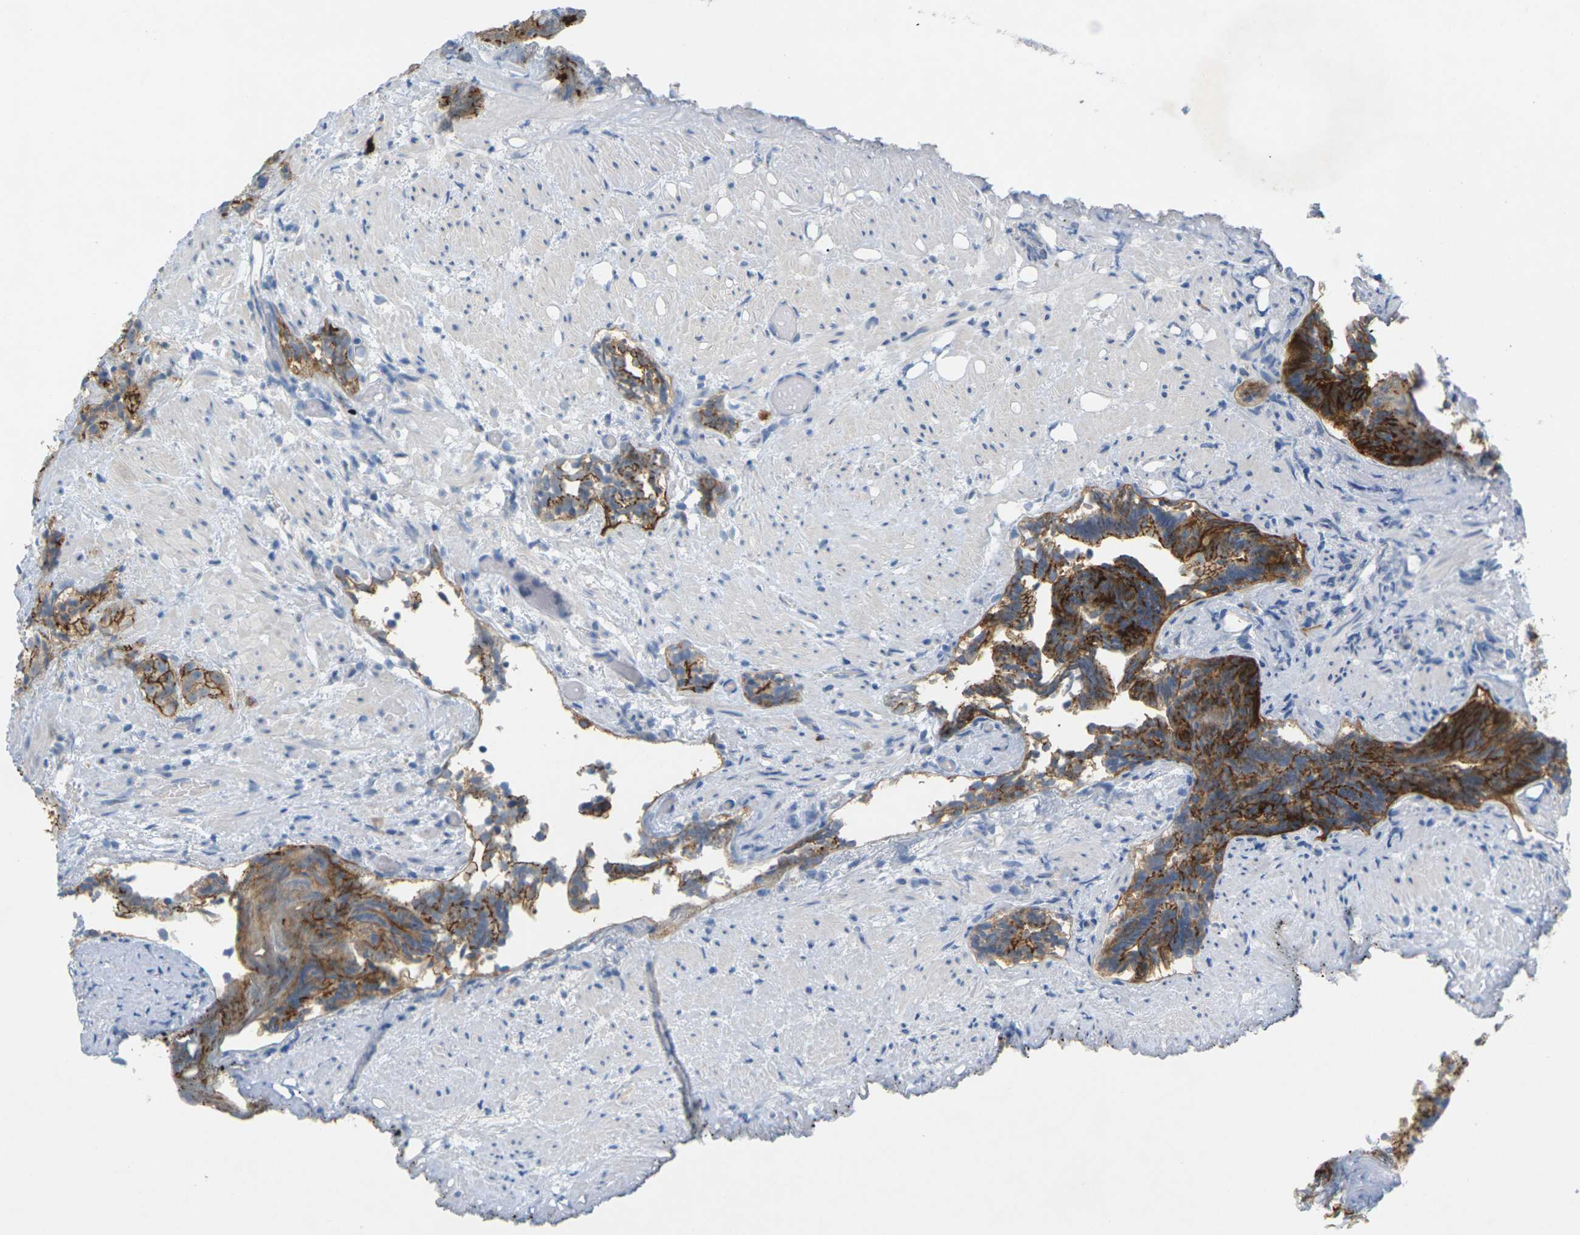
{"staining": {"intensity": "strong", "quantity": ">75%", "location": "cytoplasmic/membranous"}, "tissue": "prostate cancer", "cell_type": "Tumor cells", "image_type": "cancer", "snomed": [{"axis": "morphology", "description": "Adenocarcinoma, Low grade"}, {"axis": "topography", "description": "Prostate"}], "caption": "High-power microscopy captured an IHC histopathology image of low-grade adenocarcinoma (prostate), revealing strong cytoplasmic/membranous expression in approximately >75% of tumor cells.", "gene": "CLDN3", "patient": {"sex": "male", "age": 89}}